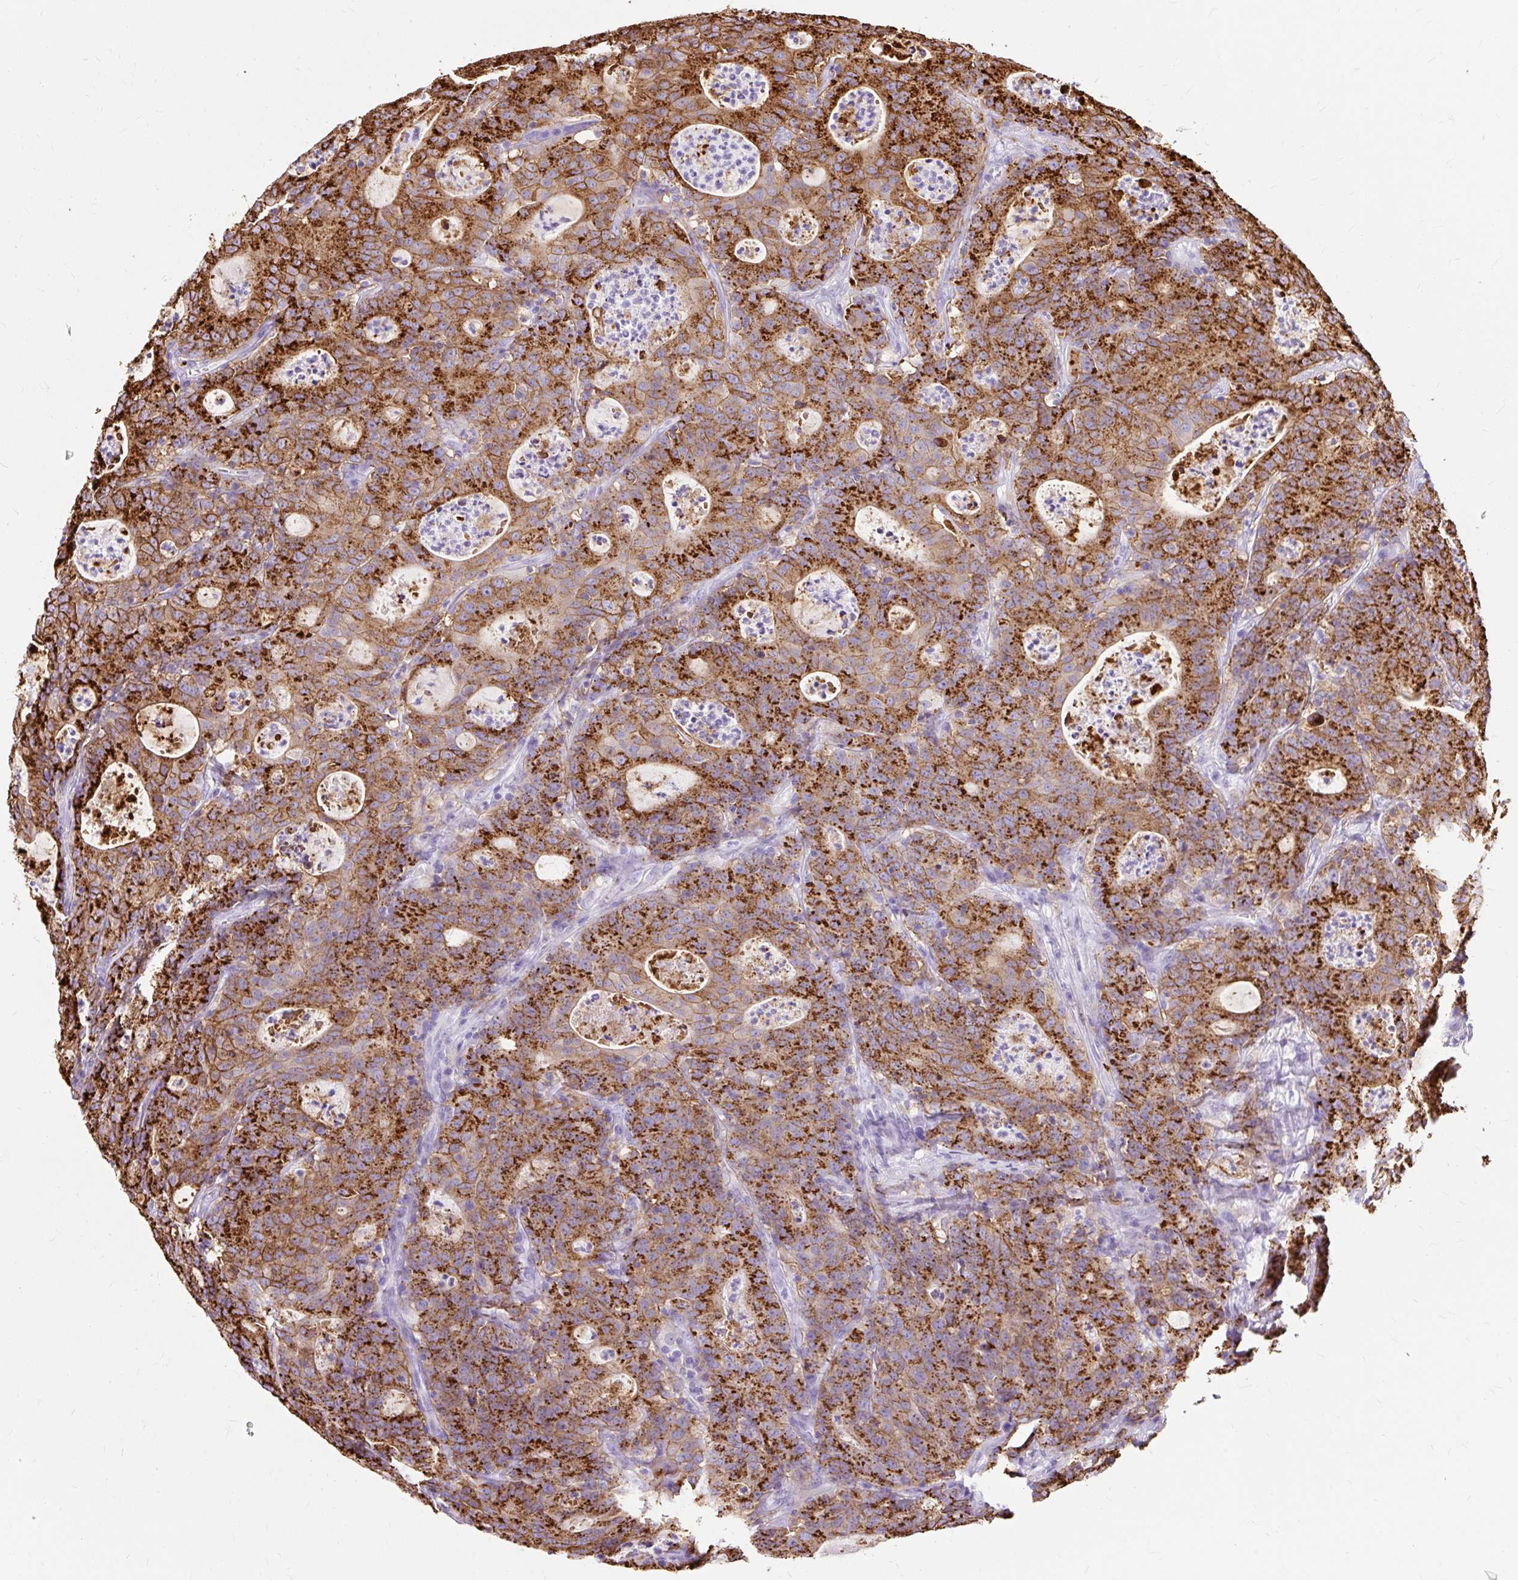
{"staining": {"intensity": "strong", "quantity": ">75%", "location": "cytoplasmic/membranous"}, "tissue": "colorectal cancer", "cell_type": "Tumor cells", "image_type": "cancer", "snomed": [{"axis": "morphology", "description": "Adenocarcinoma, NOS"}, {"axis": "topography", "description": "Colon"}], "caption": "Adenocarcinoma (colorectal) stained with a brown dye displays strong cytoplasmic/membranous positive positivity in approximately >75% of tumor cells.", "gene": "HLA-DRA", "patient": {"sex": "male", "age": 83}}